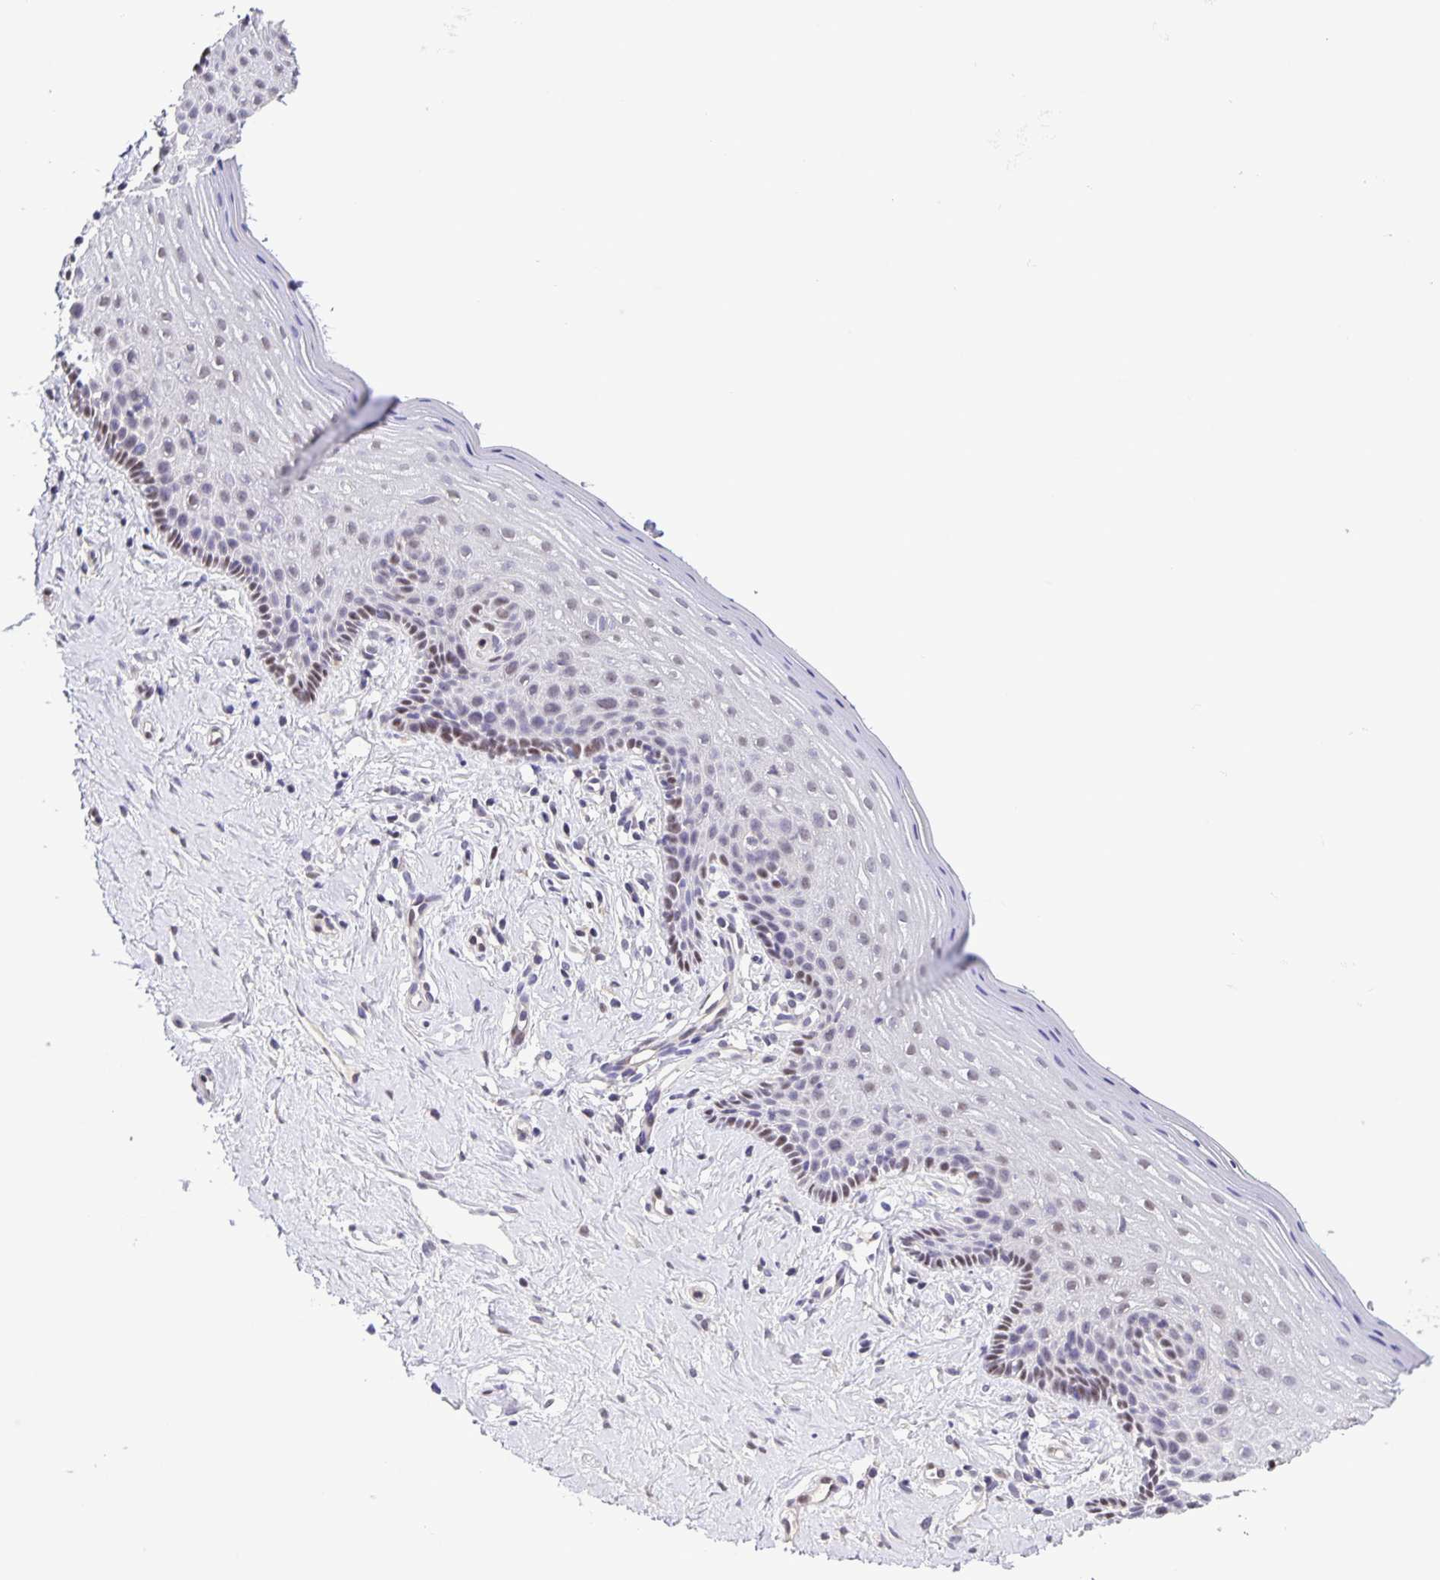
{"staining": {"intensity": "weak", "quantity": "<25%", "location": "nuclear"}, "tissue": "vagina", "cell_type": "Squamous epithelial cells", "image_type": "normal", "snomed": [{"axis": "morphology", "description": "Normal tissue, NOS"}, {"axis": "topography", "description": "Vagina"}], "caption": "High power microscopy histopathology image of an immunohistochemistry (IHC) micrograph of normal vagina, revealing no significant staining in squamous epithelial cells. The staining is performed using DAB brown chromogen with nuclei counter-stained in using hematoxylin.", "gene": "ONECUT2", "patient": {"sex": "female", "age": 42}}